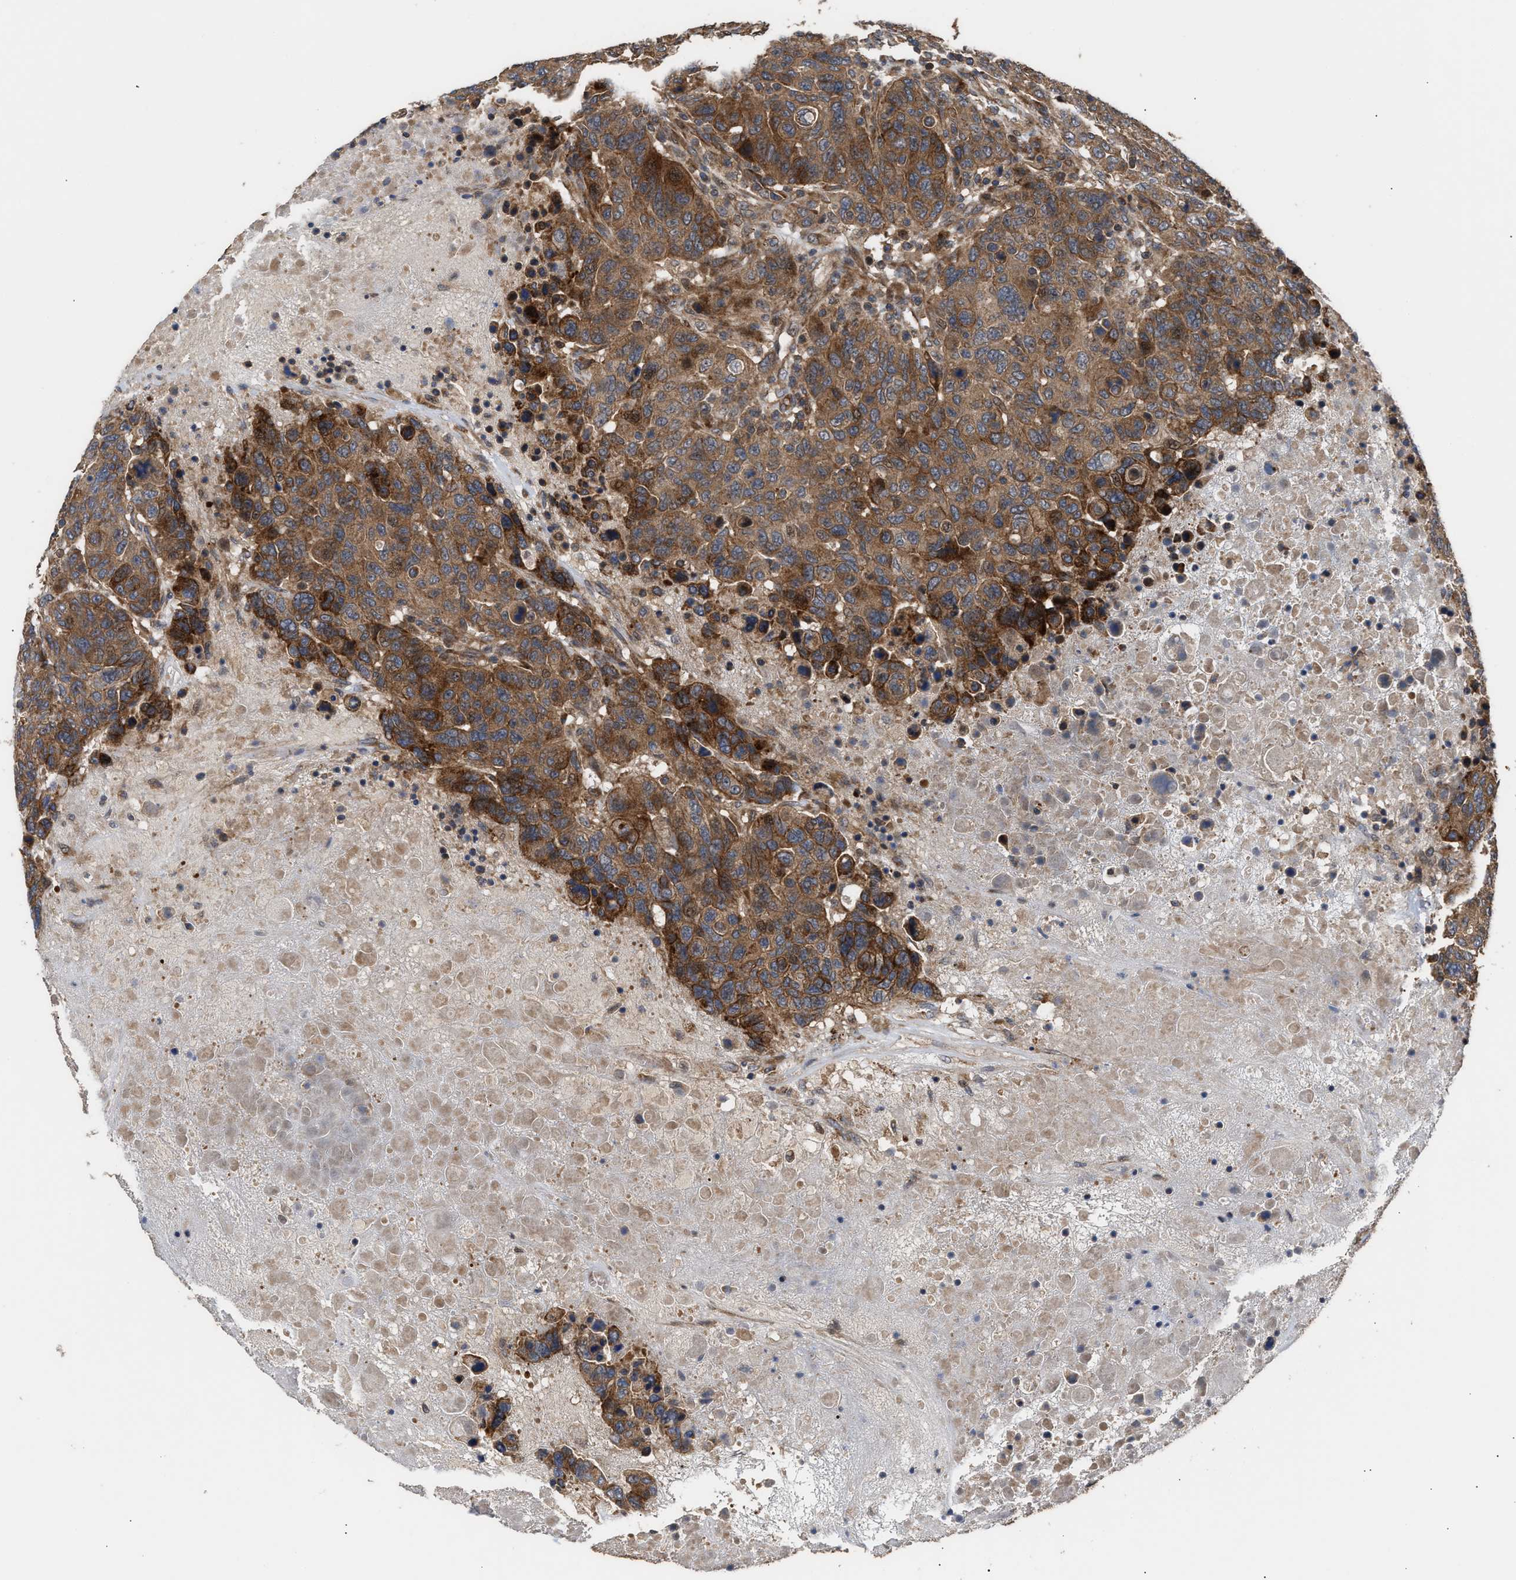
{"staining": {"intensity": "moderate", "quantity": ">75%", "location": "cytoplasmic/membranous"}, "tissue": "breast cancer", "cell_type": "Tumor cells", "image_type": "cancer", "snomed": [{"axis": "morphology", "description": "Duct carcinoma"}, {"axis": "topography", "description": "Breast"}], "caption": "Immunohistochemistry (IHC) (DAB) staining of human breast intraductal carcinoma demonstrates moderate cytoplasmic/membranous protein positivity in approximately >75% of tumor cells.", "gene": "STAU1", "patient": {"sex": "female", "age": 37}}